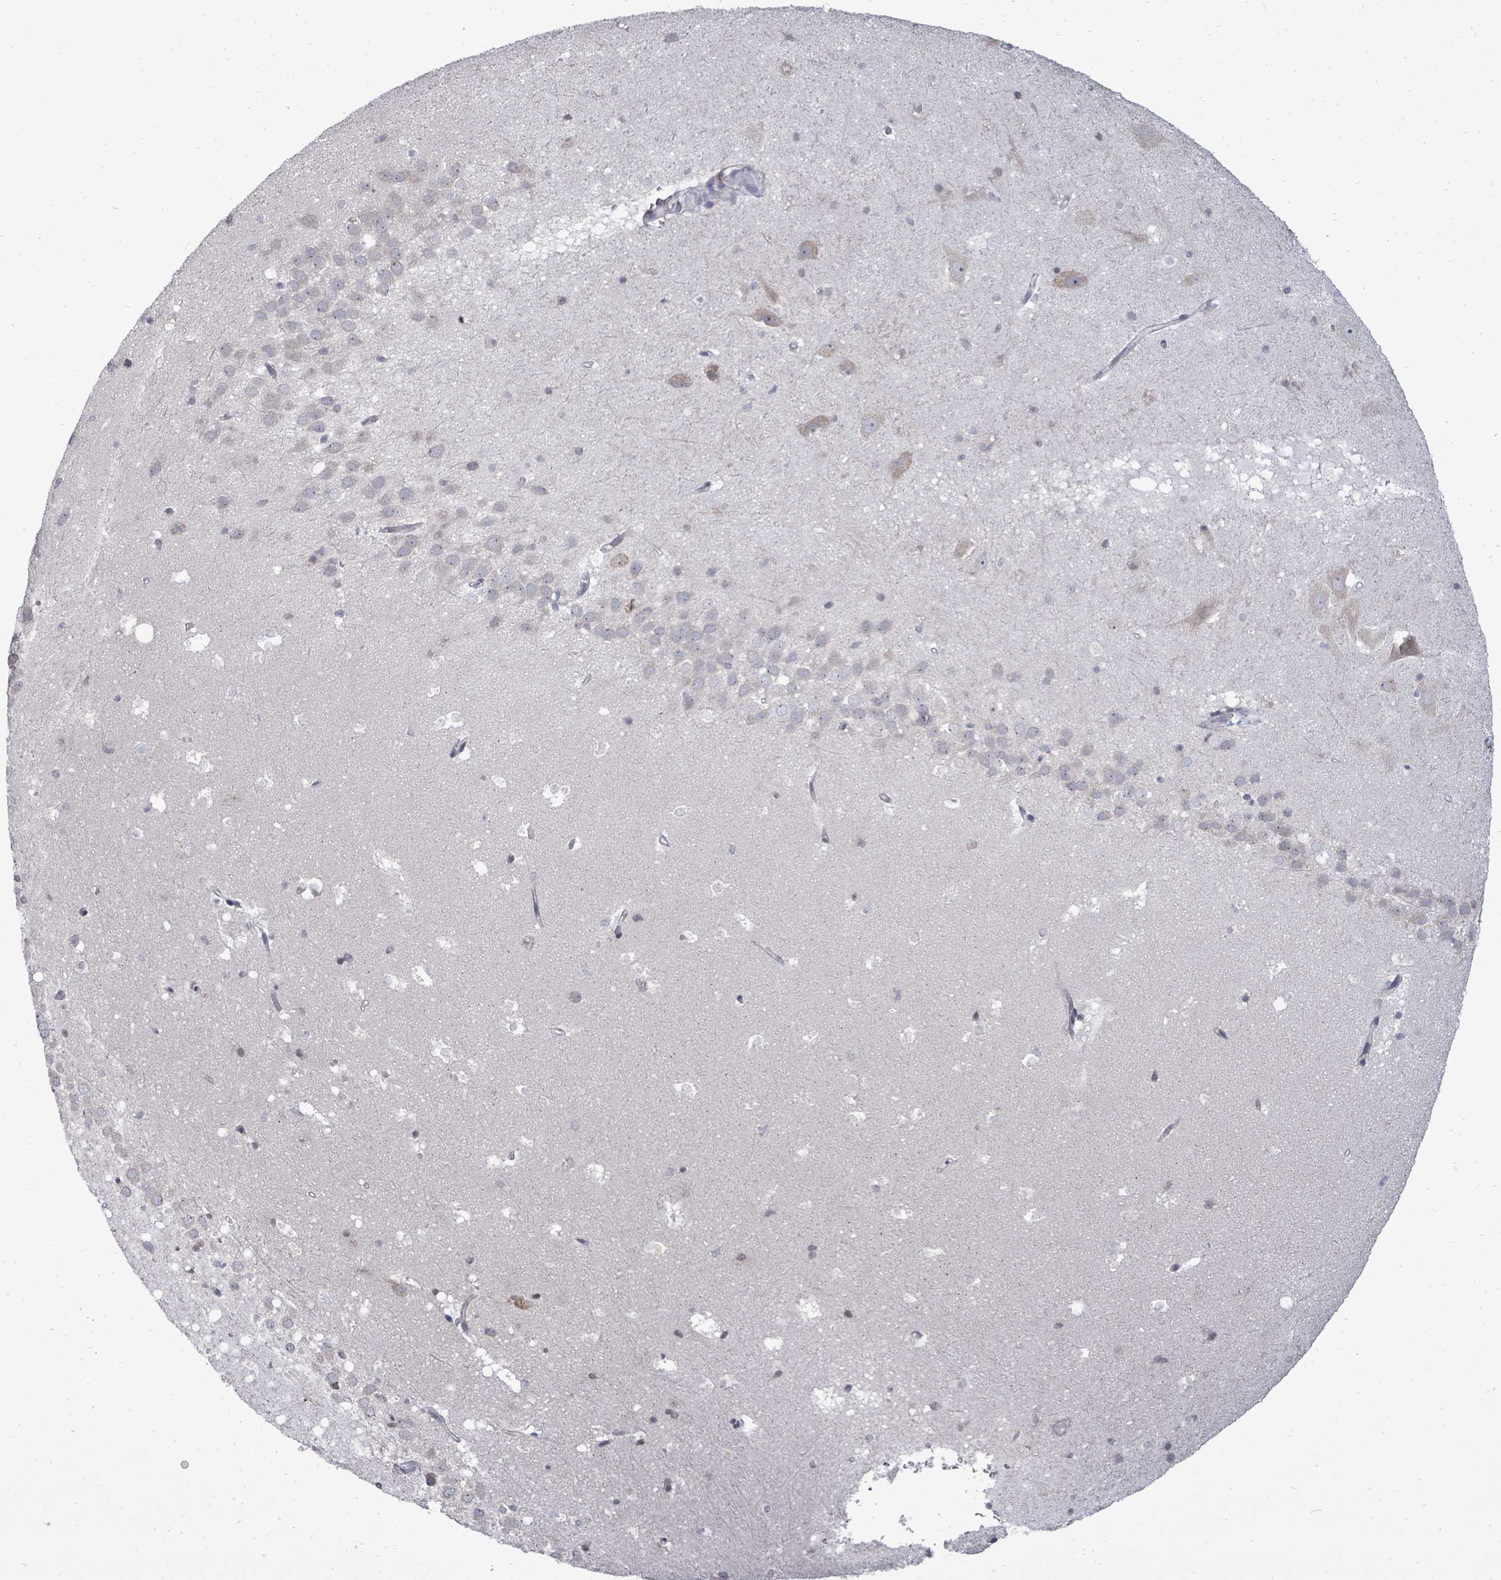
{"staining": {"intensity": "negative", "quantity": "none", "location": "none"}, "tissue": "hippocampus", "cell_type": "Glial cells", "image_type": "normal", "snomed": [{"axis": "morphology", "description": "Normal tissue, NOS"}, {"axis": "topography", "description": "Hippocampus"}], "caption": "DAB immunohistochemical staining of normal human hippocampus demonstrates no significant expression in glial cells.", "gene": "POMGNT2", "patient": {"sex": "male", "age": 37}}